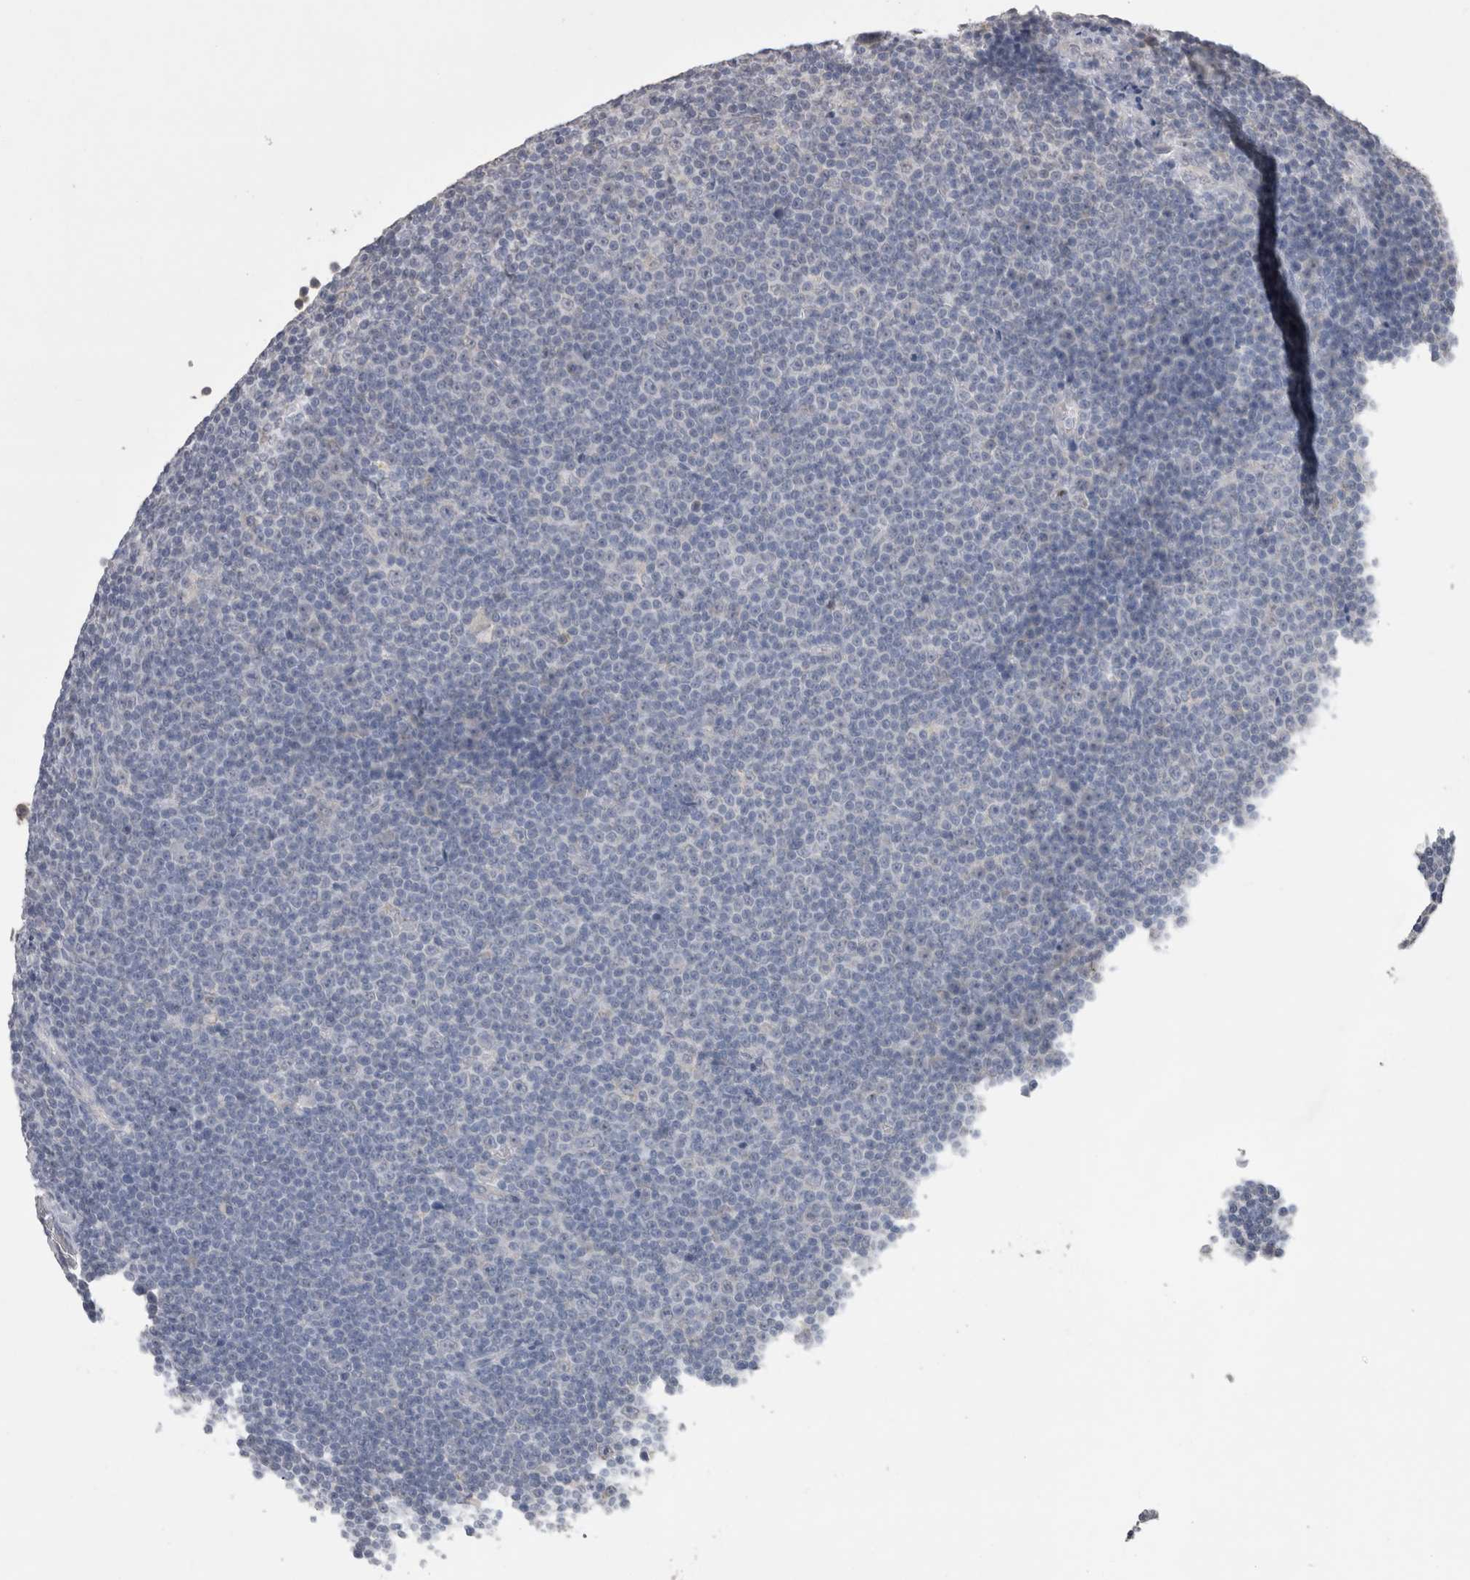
{"staining": {"intensity": "negative", "quantity": "none", "location": "none"}, "tissue": "lymphoma", "cell_type": "Tumor cells", "image_type": "cancer", "snomed": [{"axis": "morphology", "description": "Malignant lymphoma, non-Hodgkin's type, Low grade"}, {"axis": "topography", "description": "Lymph node"}], "caption": "Human low-grade malignant lymphoma, non-Hodgkin's type stained for a protein using immunohistochemistry (IHC) reveals no staining in tumor cells.", "gene": "NOMO1", "patient": {"sex": "female", "age": 67}}